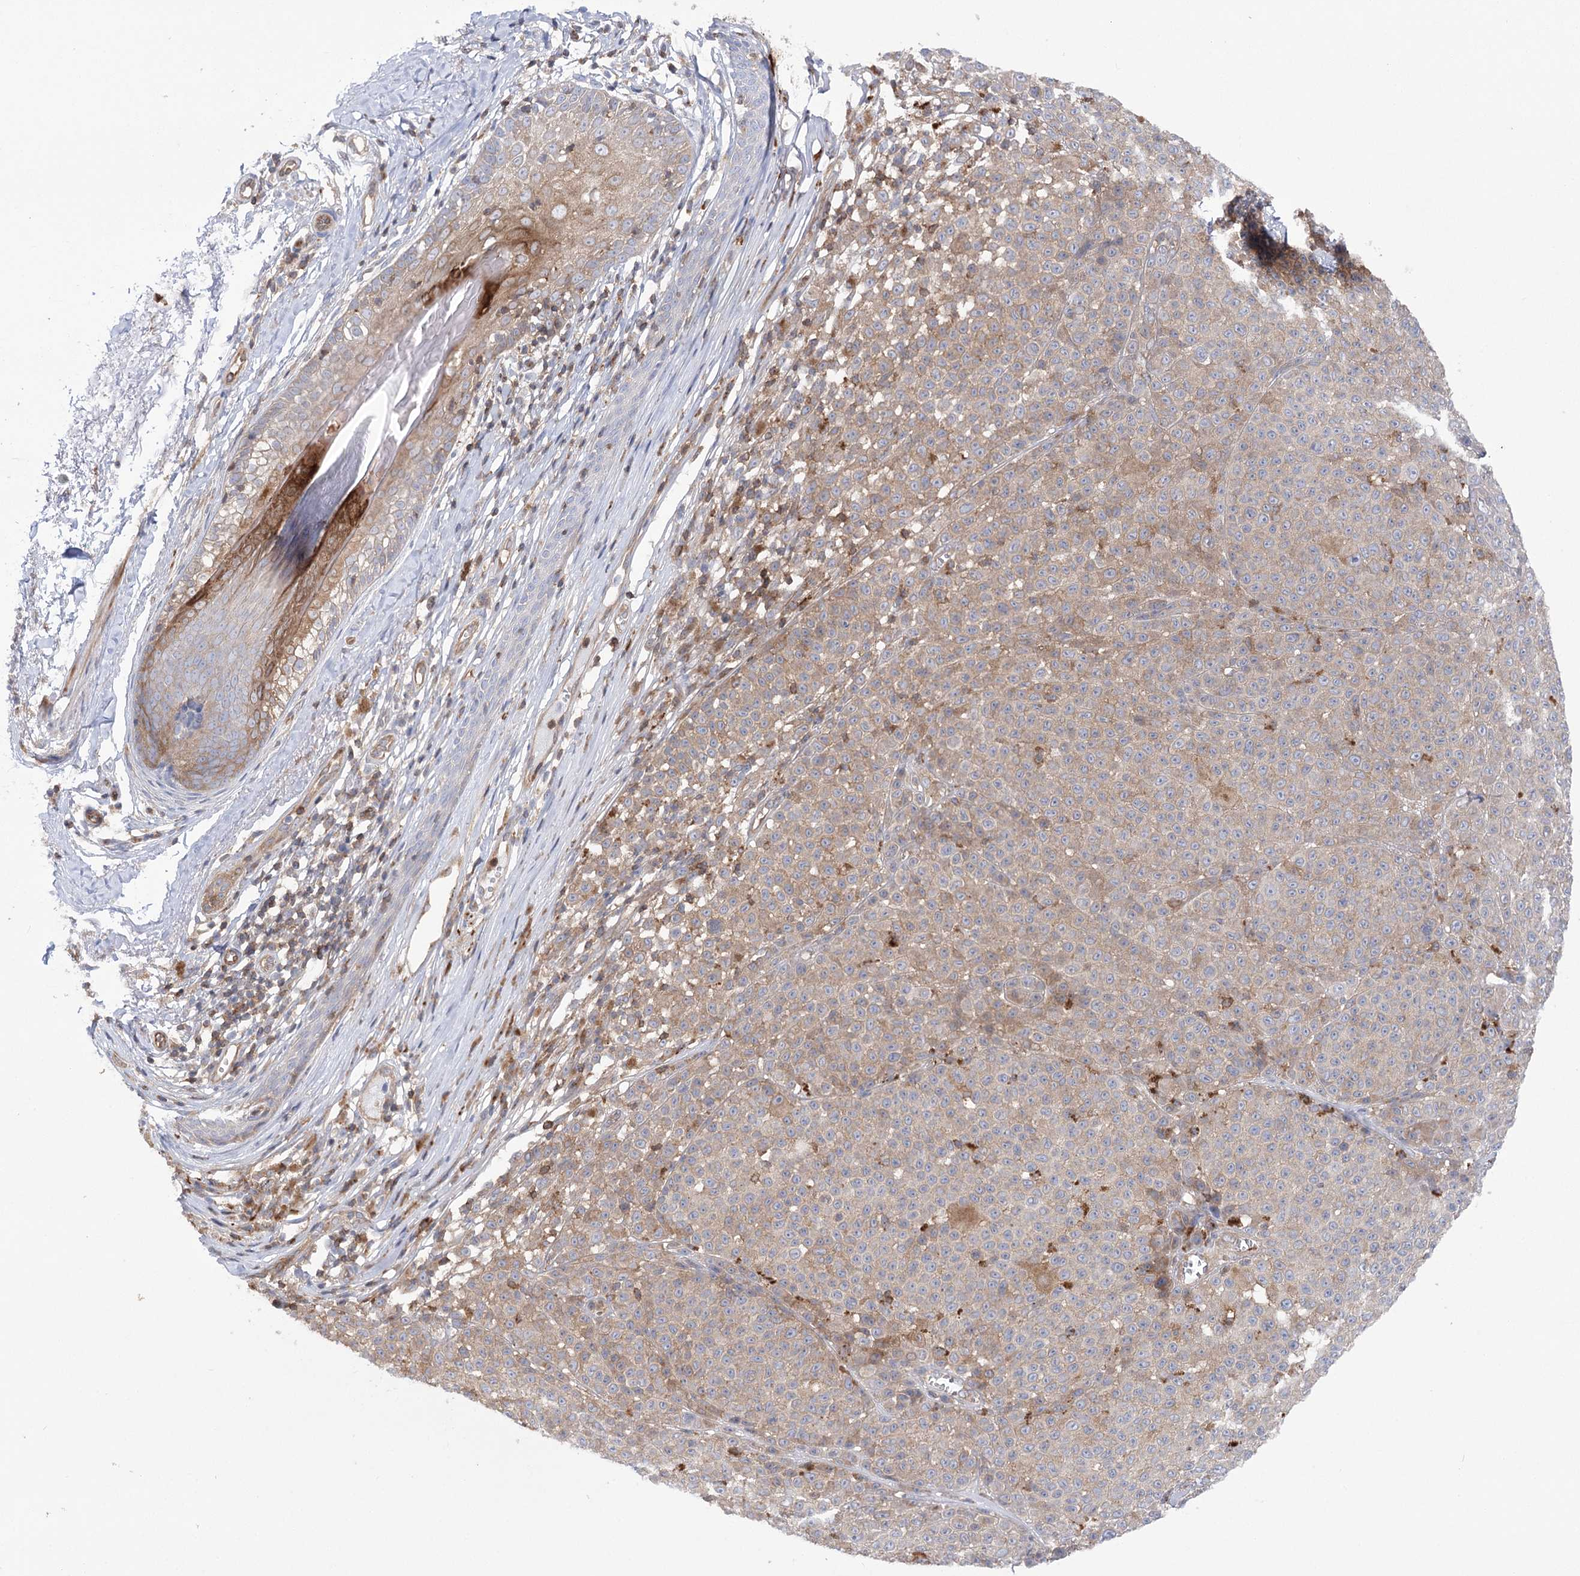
{"staining": {"intensity": "weak", "quantity": "<25%", "location": "cytoplasmic/membranous"}, "tissue": "melanoma", "cell_type": "Tumor cells", "image_type": "cancer", "snomed": [{"axis": "morphology", "description": "Malignant melanoma, NOS"}, {"axis": "topography", "description": "Skin"}], "caption": "Immunohistochemistry image of malignant melanoma stained for a protein (brown), which displays no positivity in tumor cells.", "gene": "VPS37B", "patient": {"sex": "female", "age": 94}}